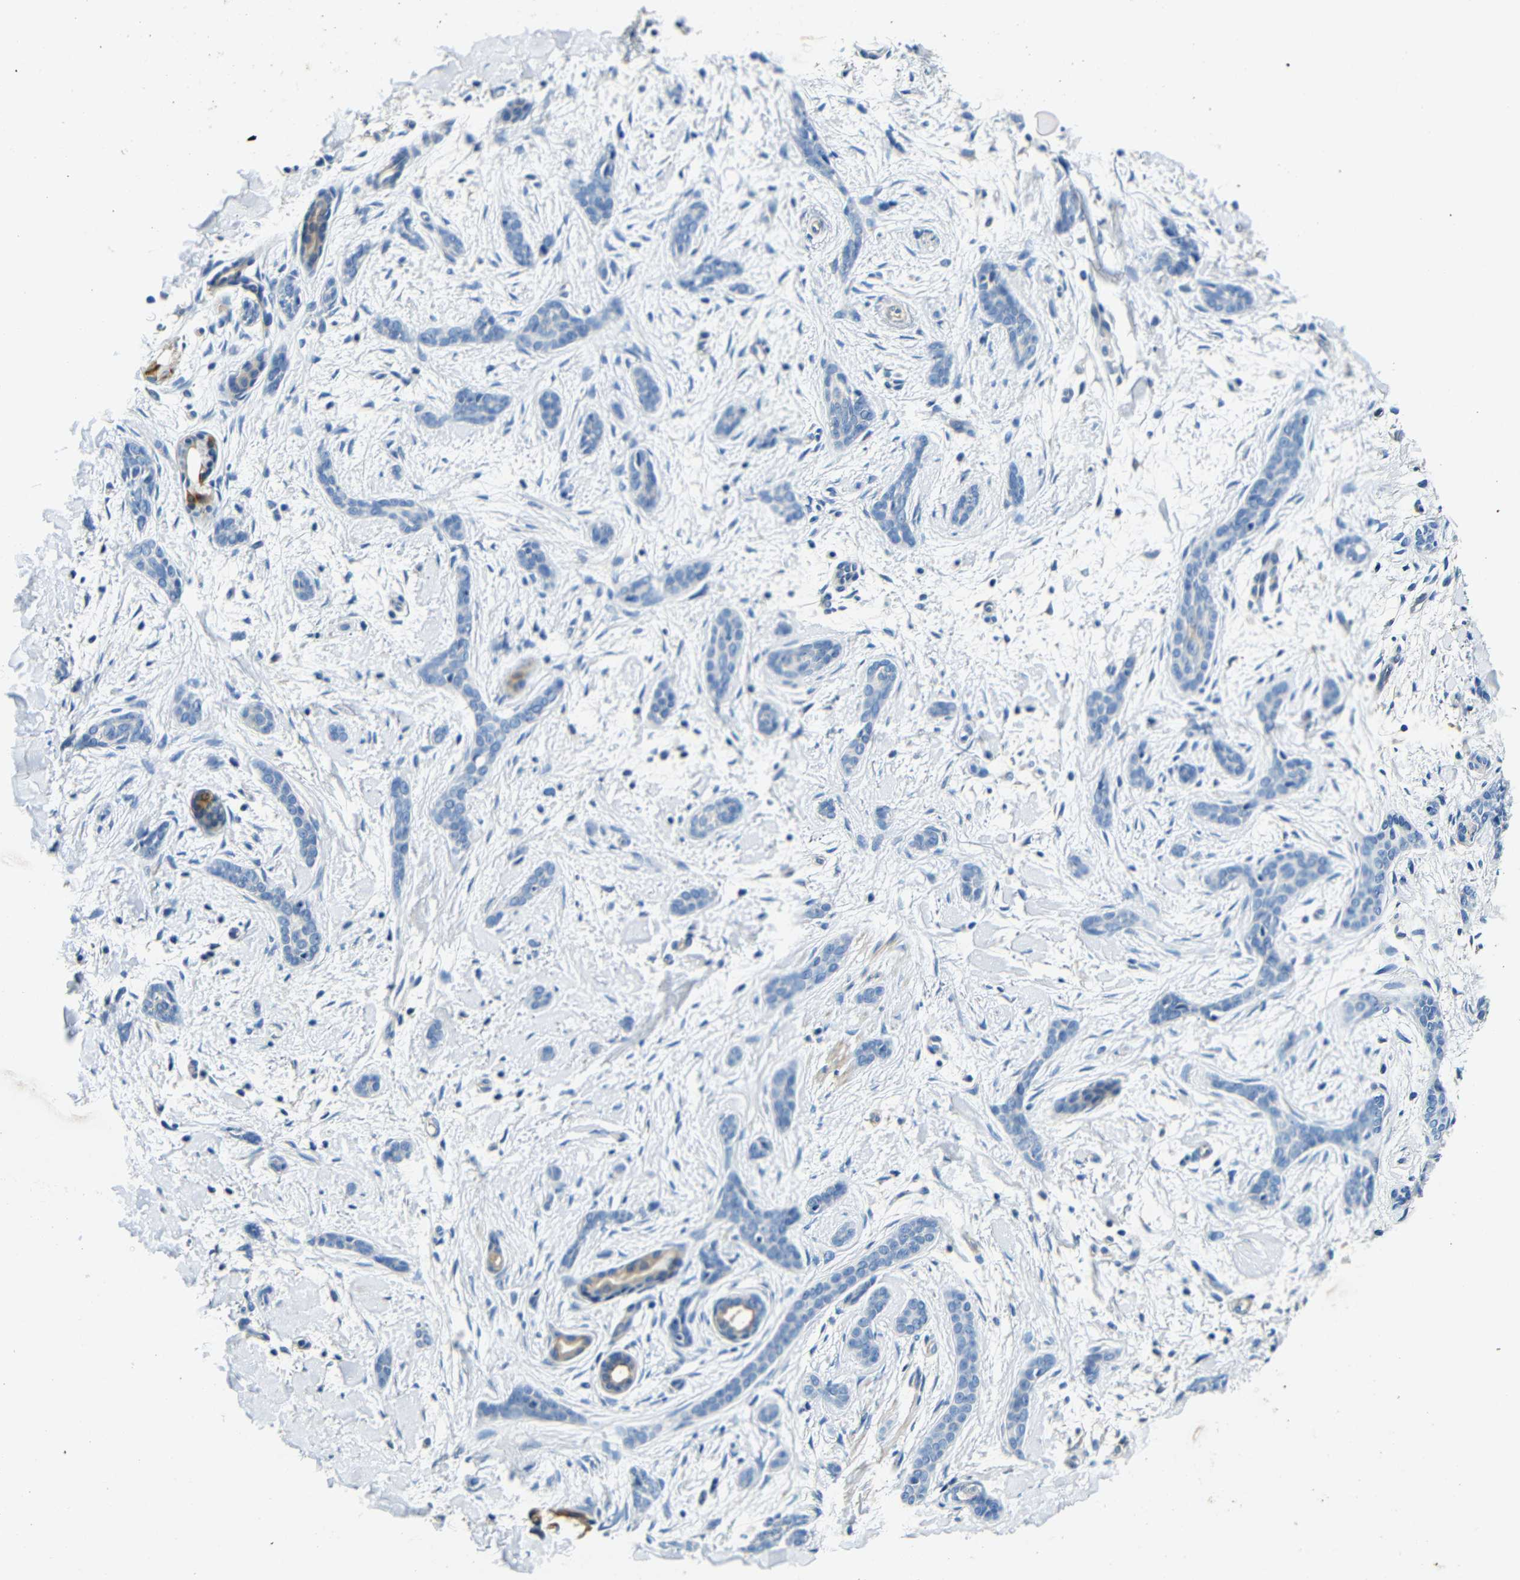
{"staining": {"intensity": "negative", "quantity": "none", "location": "none"}, "tissue": "skin cancer", "cell_type": "Tumor cells", "image_type": "cancer", "snomed": [{"axis": "morphology", "description": "Basal cell carcinoma"}, {"axis": "morphology", "description": "Adnexal tumor, benign"}, {"axis": "topography", "description": "Skin"}], "caption": "Immunohistochemistry (IHC) image of neoplastic tissue: benign adnexal tumor (skin) stained with DAB displays no significant protein positivity in tumor cells.", "gene": "FMO5", "patient": {"sex": "female", "age": 42}}